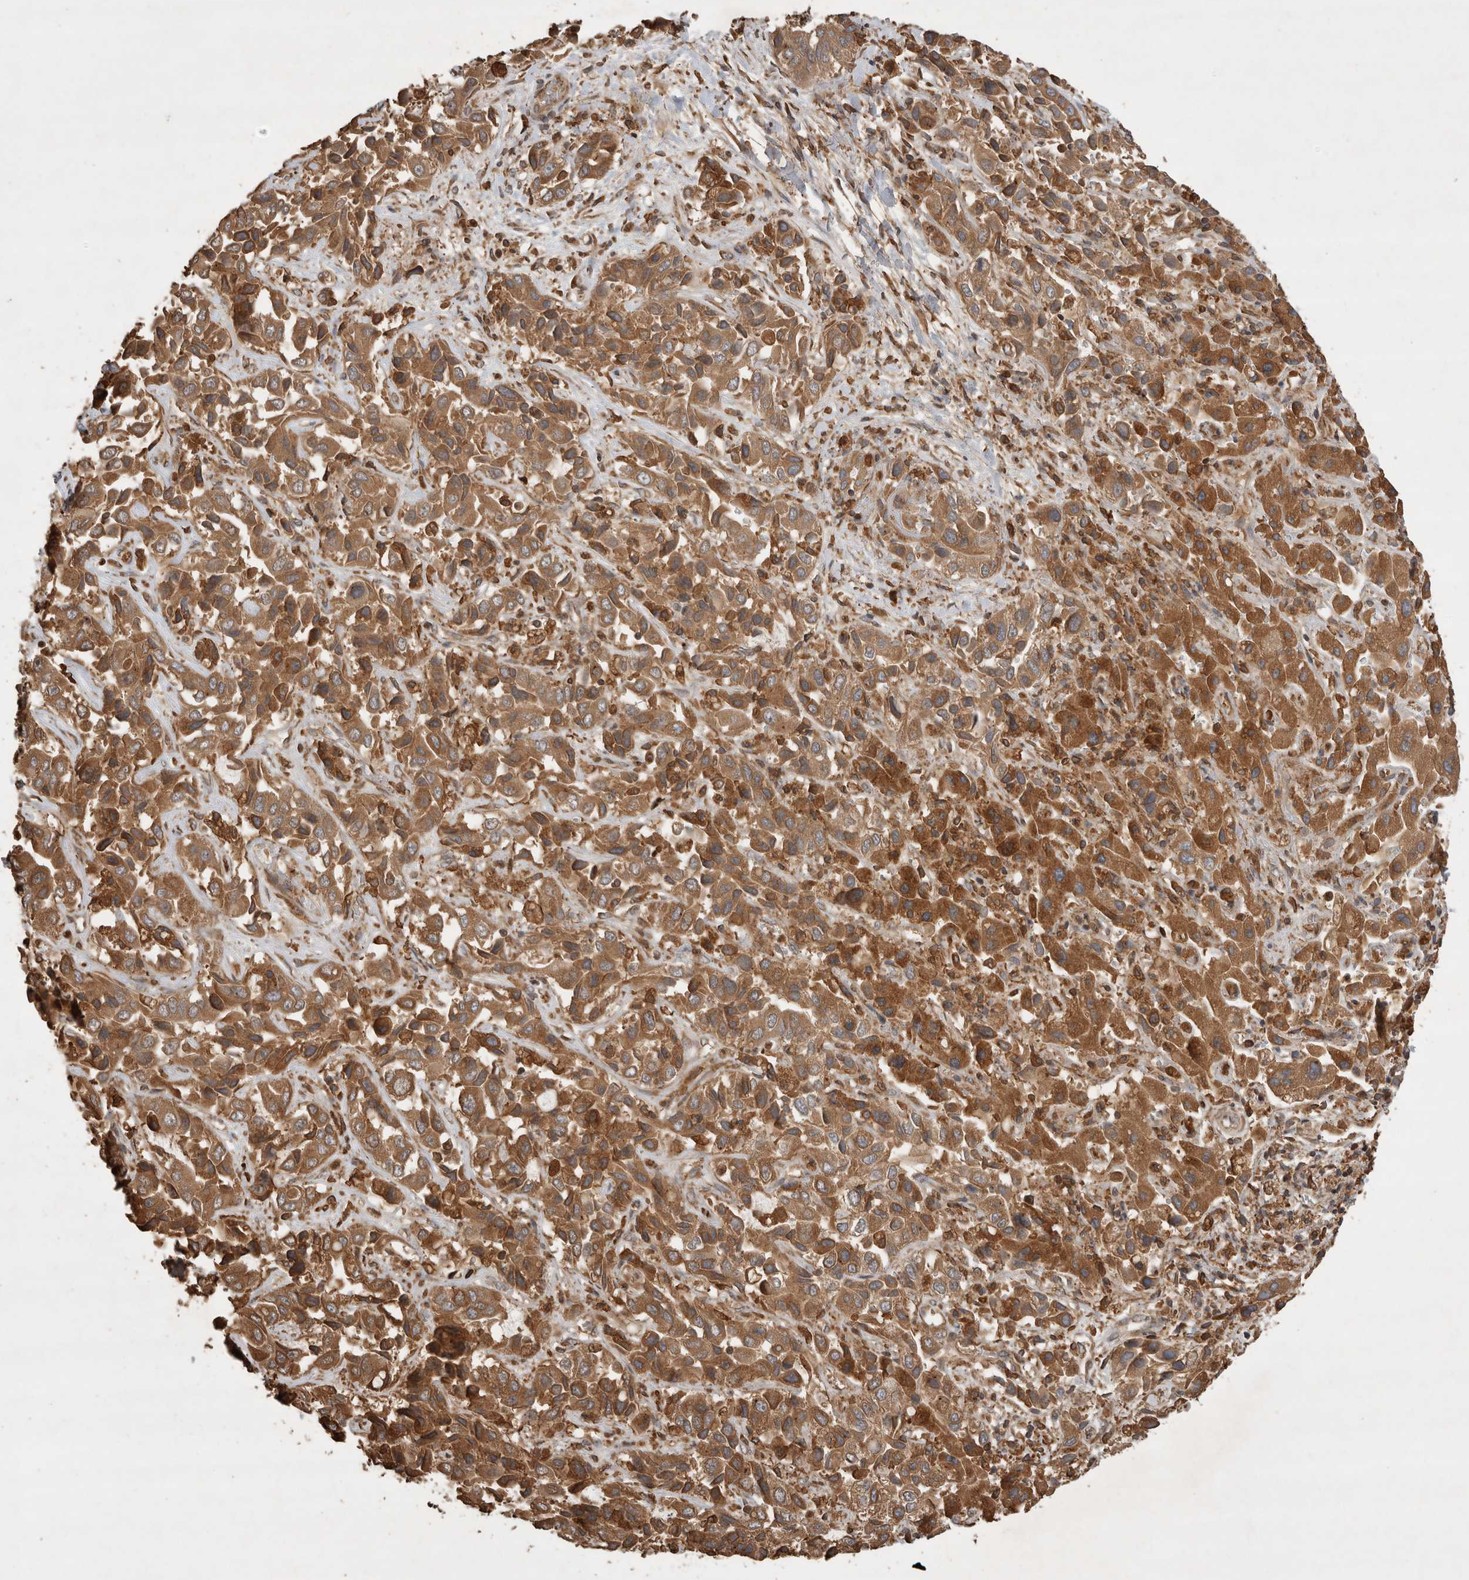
{"staining": {"intensity": "moderate", "quantity": ">75%", "location": "cytoplasmic/membranous"}, "tissue": "liver cancer", "cell_type": "Tumor cells", "image_type": "cancer", "snomed": [{"axis": "morphology", "description": "Cholangiocarcinoma"}, {"axis": "topography", "description": "Liver"}], "caption": "Immunohistochemical staining of liver cholangiocarcinoma shows moderate cytoplasmic/membranous protein expression in about >75% of tumor cells. The staining was performed using DAB, with brown indicating positive protein expression. Nuclei are stained blue with hematoxylin.", "gene": "OTUD7B", "patient": {"sex": "female", "age": 52}}